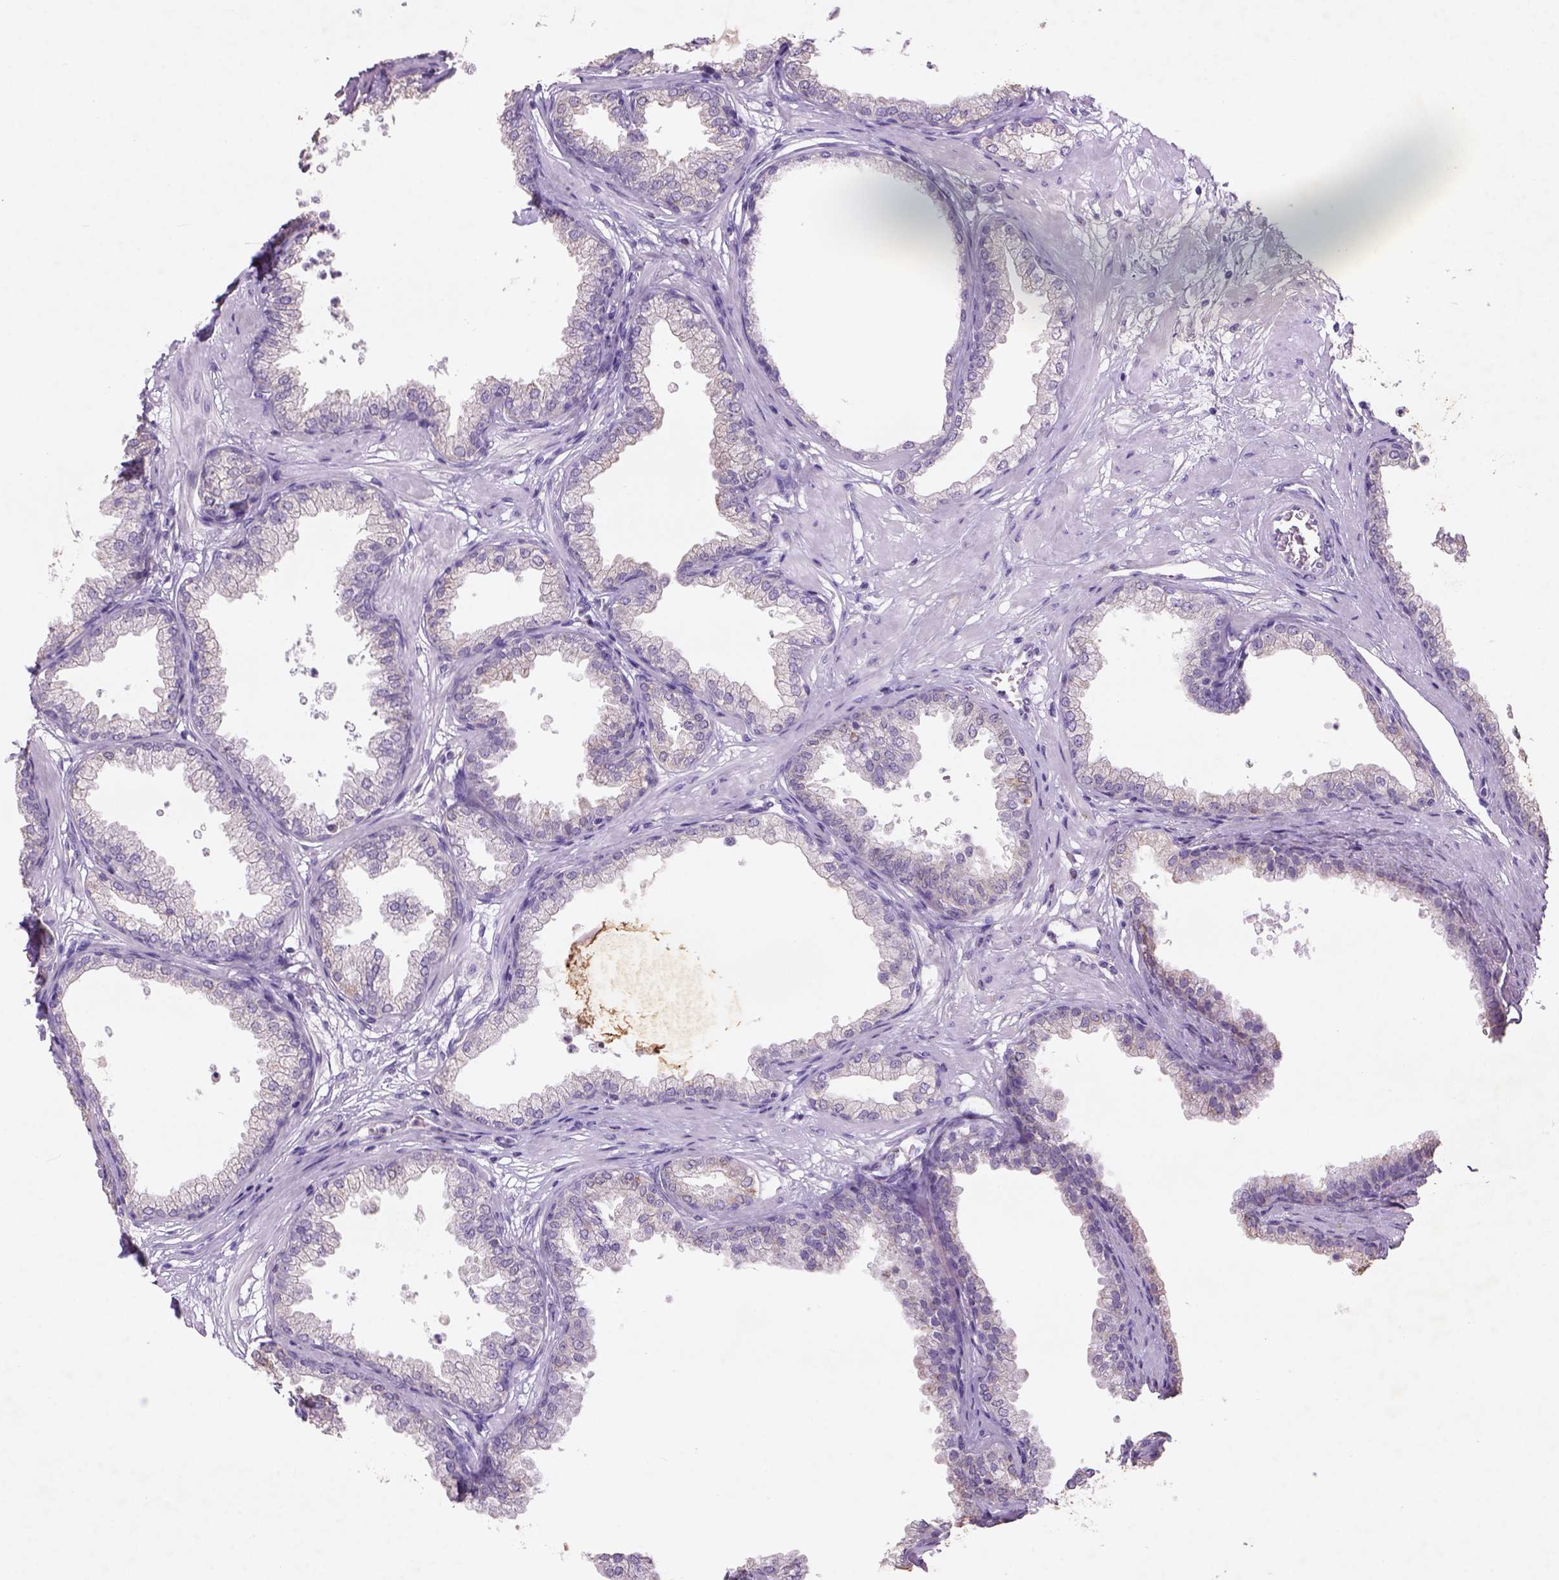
{"staining": {"intensity": "negative", "quantity": "none", "location": "none"}, "tissue": "prostate", "cell_type": "Glandular cells", "image_type": "normal", "snomed": [{"axis": "morphology", "description": "Normal tissue, NOS"}, {"axis": "topography", "description": "Prostate"}], "caption": "Glandular cells show no significant expression in unremarkable prostate. (Stains: DAB immunohistochemistry (IHC) with hematoxylin counter stain, Microscopy: brightfield microscopy at high magnification).", "gene": "NAALAD2", "patient": {"sex": "male", "age": 37}}